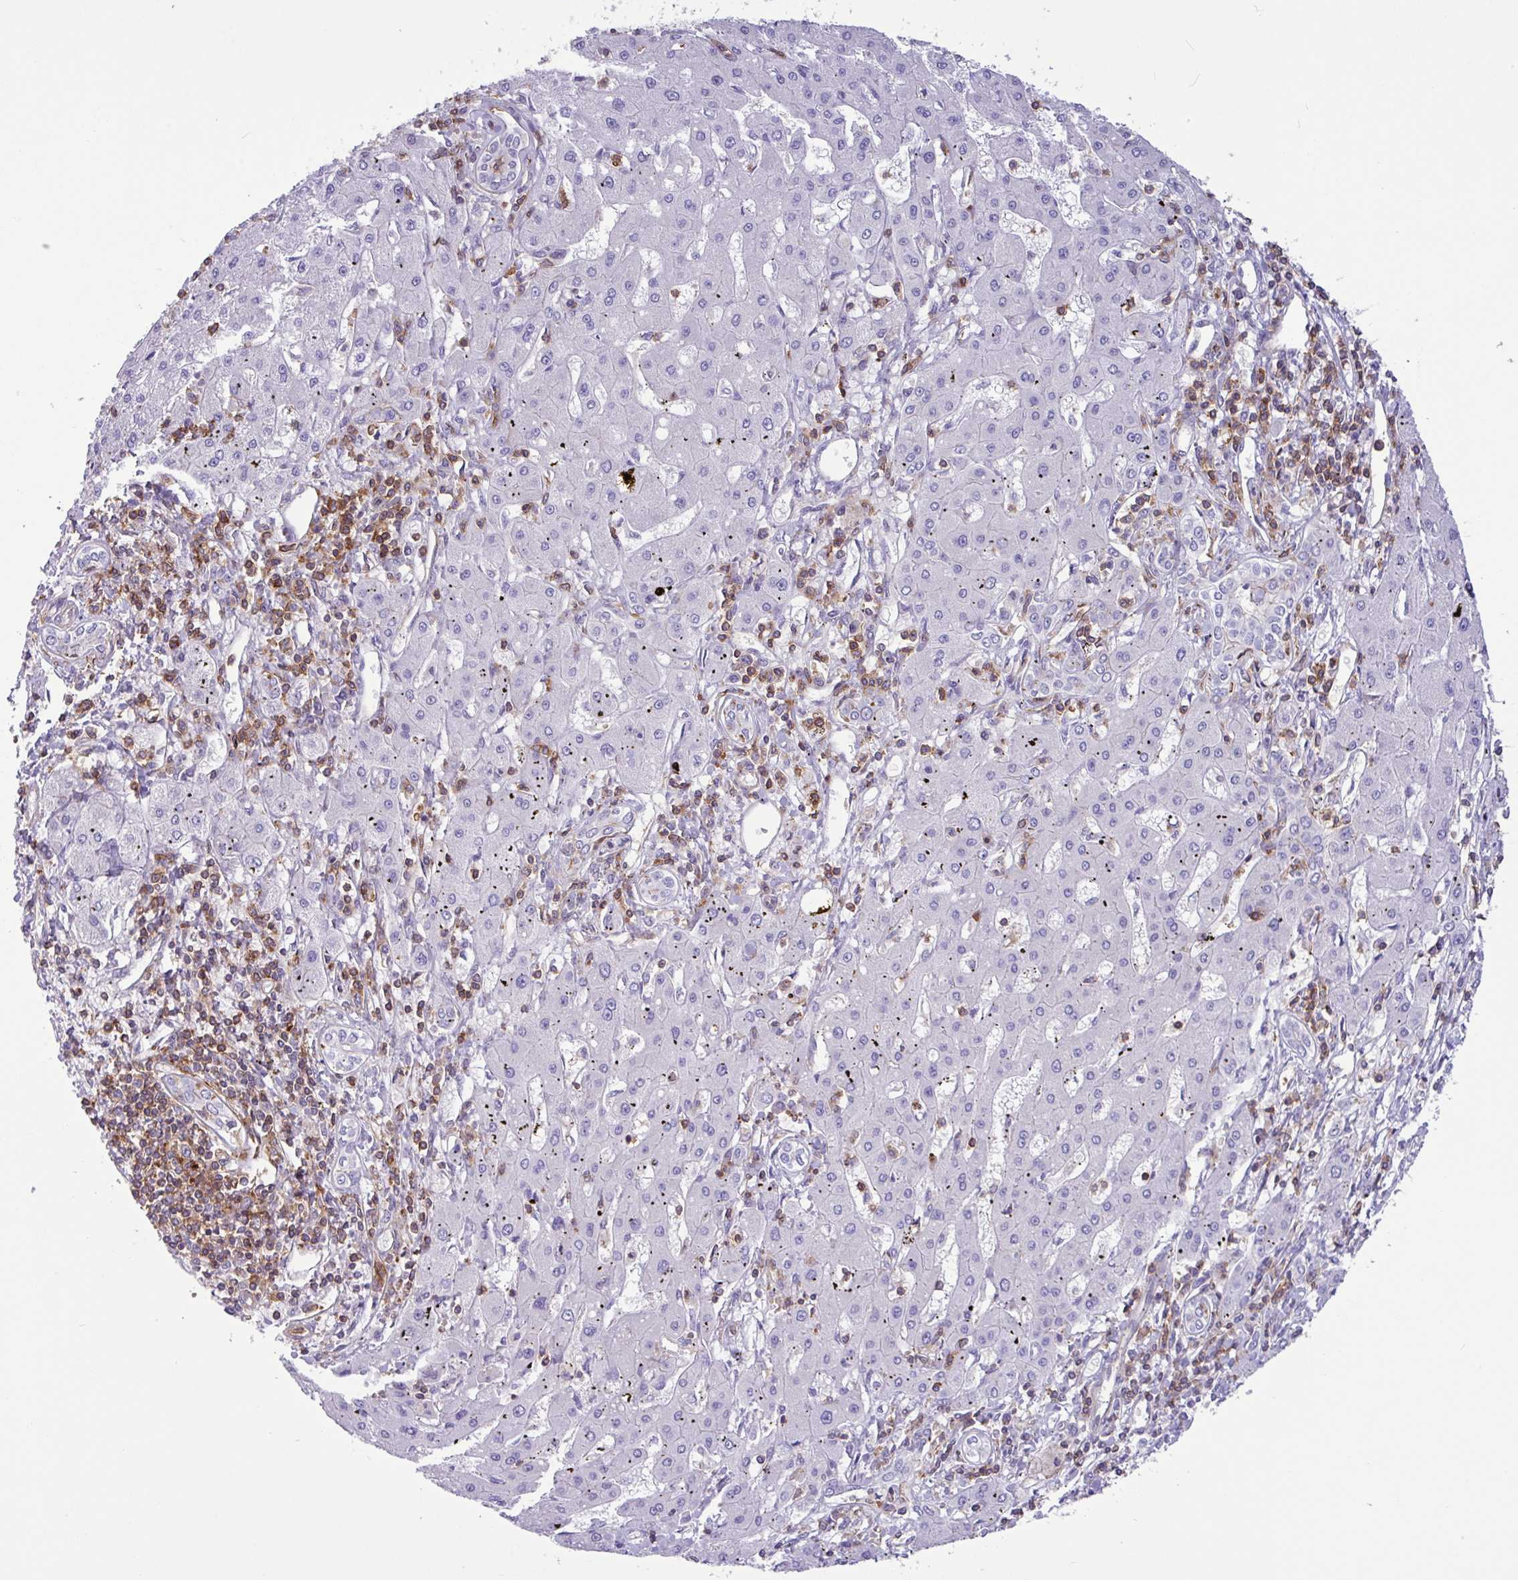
{"staining": {"intensity": "negative", "quantity": "none", "location": "none"}, "tissue": "liver cancer", "cell_type": "Tumor cells", "image_type": "cancer", "snomed": [{"axis": "morphology", "description": "Carcinoma, Hepatocellular, NOS"}, {"axis": "topography", "description": "Liver"}], "caption": "This is an immunohistochemistry (IHC) micrograph of liver hepatocellular carcinoma. There is no expression in tumor cells.", "gene": "PPP1R18", "patient": {"sex": "male", "age": 72}}